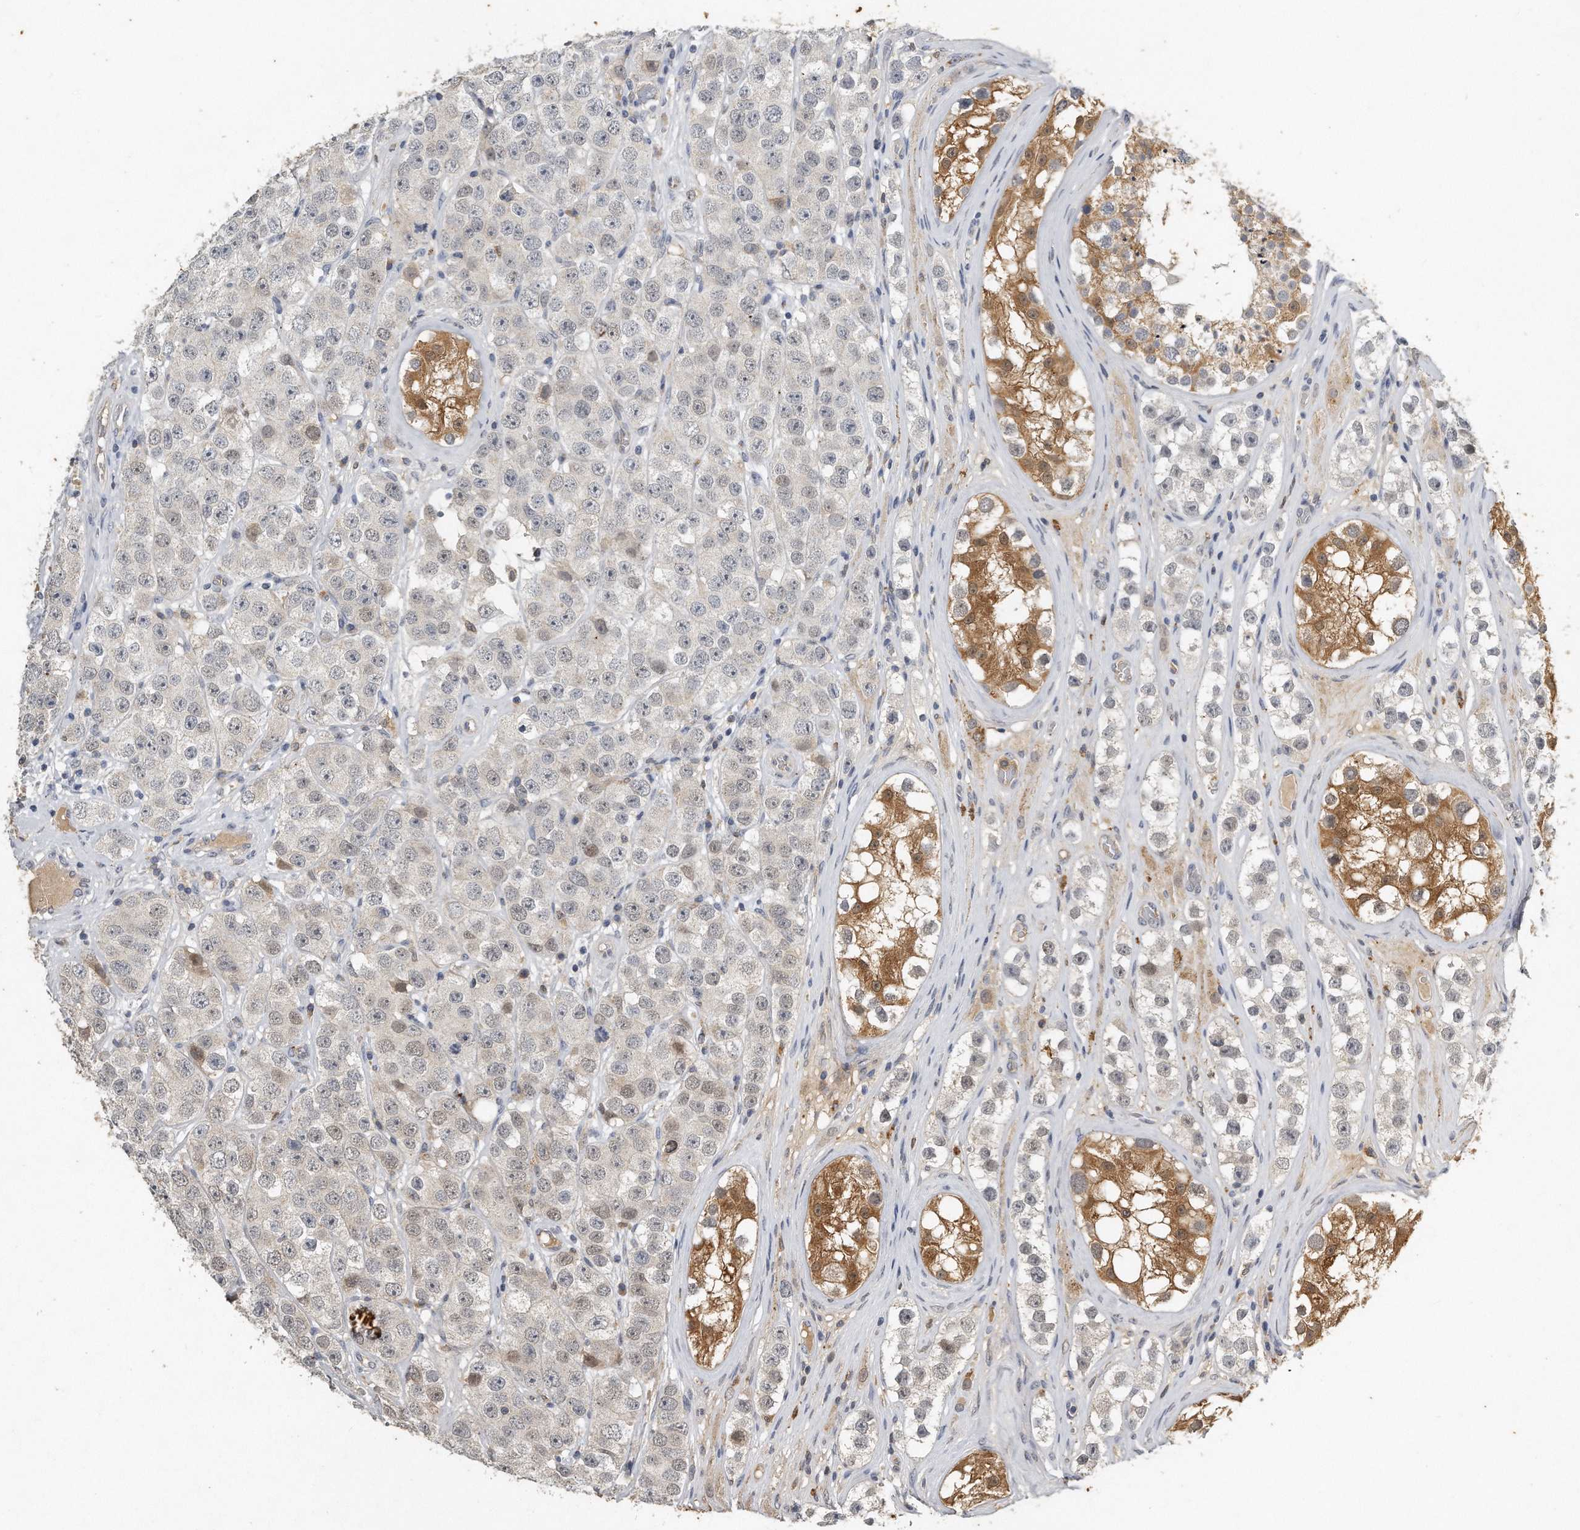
{"staining": {"intensity": "weak", "quantity": "<25%", "location": "nuclear"}, "tissue": "testis cancer", "cell_type": "Tumor cells", "image_type": "cancer", "snomed": [{"axis": "morphology", "description": "Seminoma, NOS"}, {"axis": "topography", "description": "Testis"}], "caption": "Tumor cells are negative for protein expression in human testis seminoma.", "gene": "CAMK1", "patient": {"sex": "male", "age": 28}}